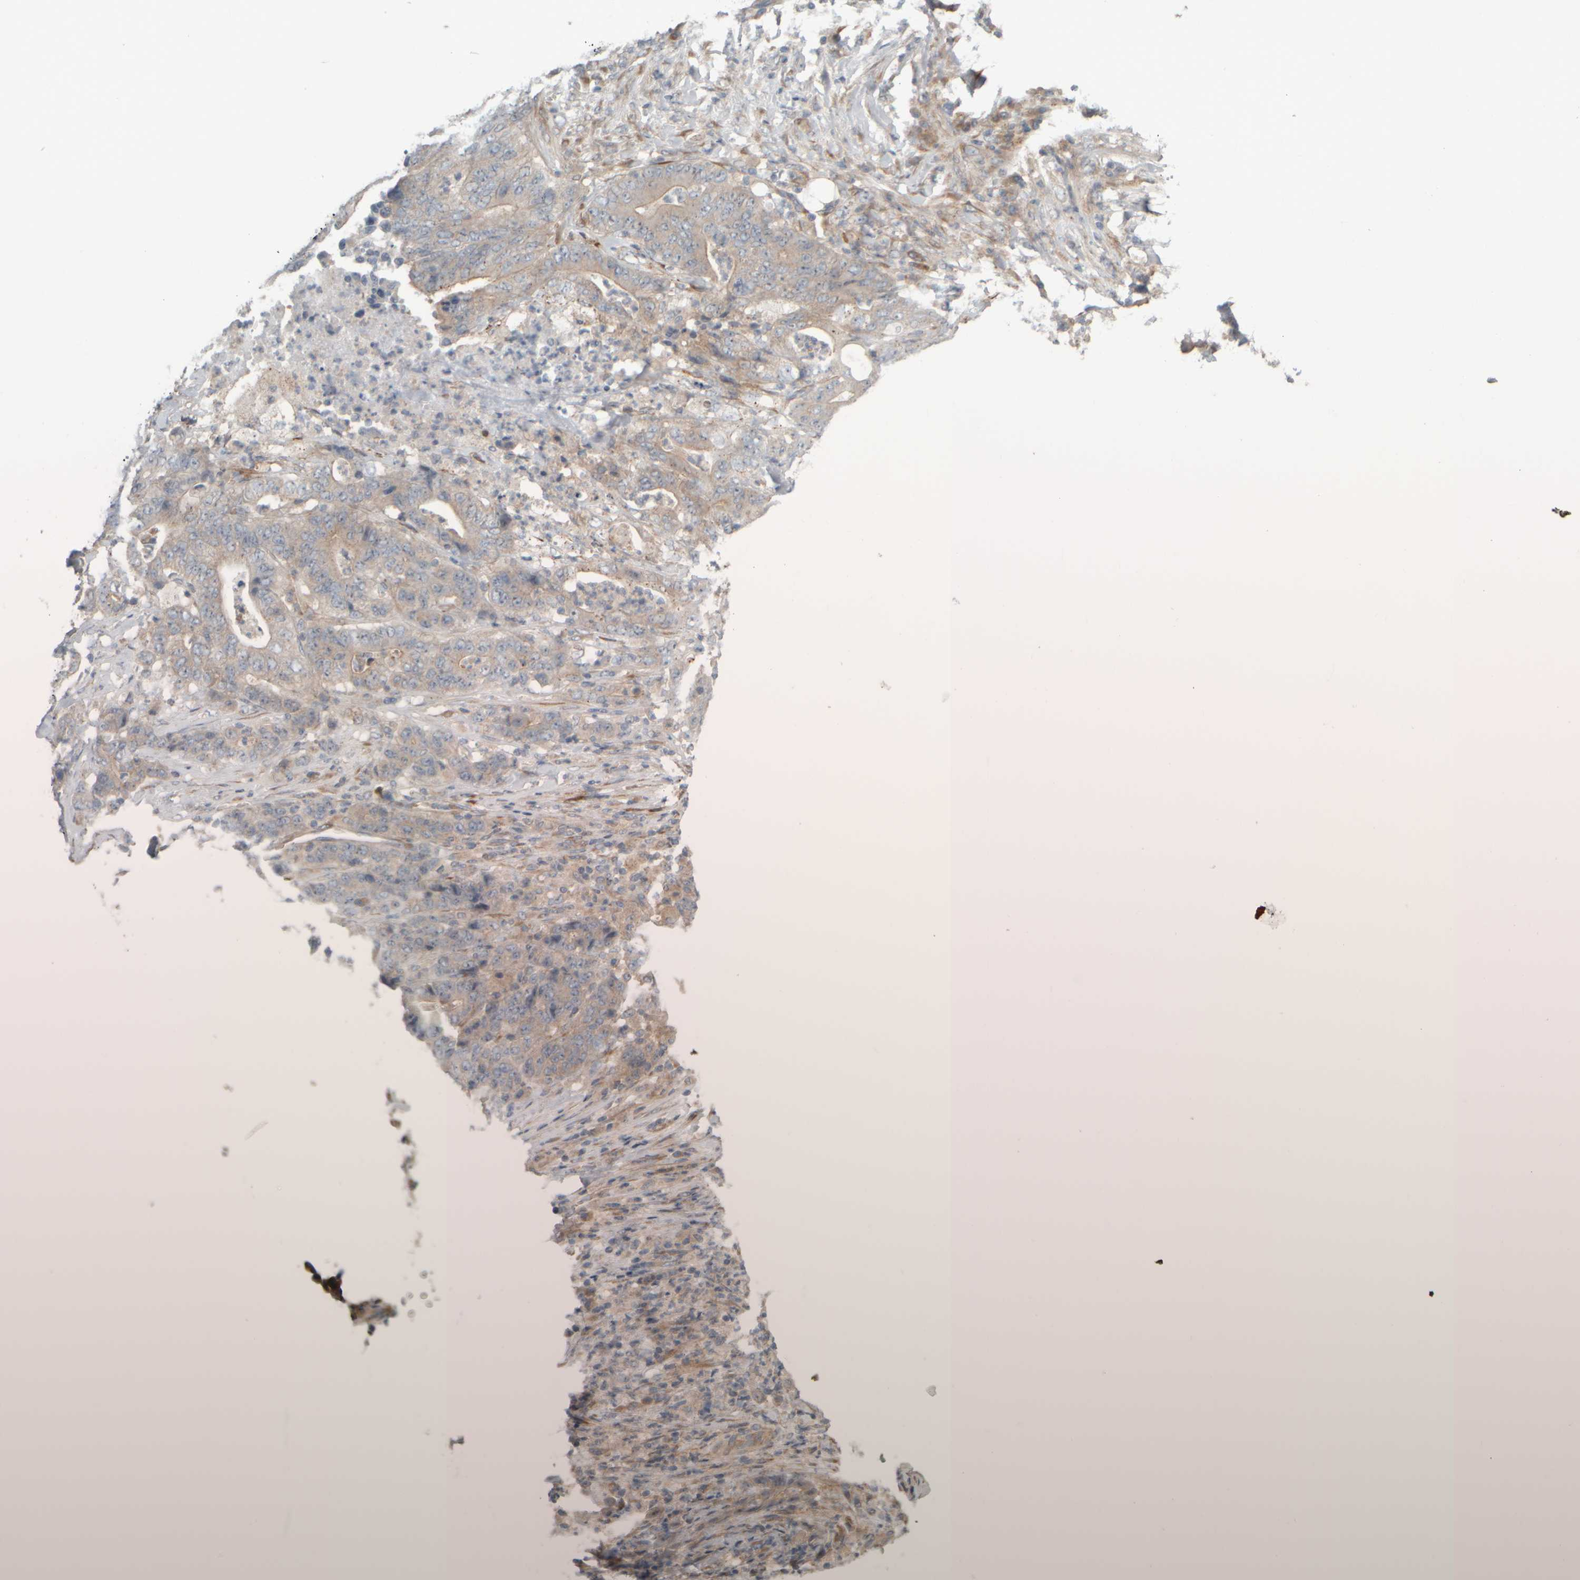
{"staining": {"intensity": "weak", "quantity": ">75%", "location": "cytoplasmic/membranous"}, "tissue": "stomach cancer", "cell_type": "Tumor cells", "image_type": "cancer", "snomed": [{"axis": "morphology", "description": "Adenocarcinoma, NOS"}, {"axis": "topography", "description": "Stomach"}], "caption": "Immunohistochemical staining of human stomach adenocarcinoma demonstrates low levels of weak cytoplasmic/membranous protein positivity in approximately >75% of tumor cells.", "gene": "HGS", "patient": {"sex": "female", "age": 73}}